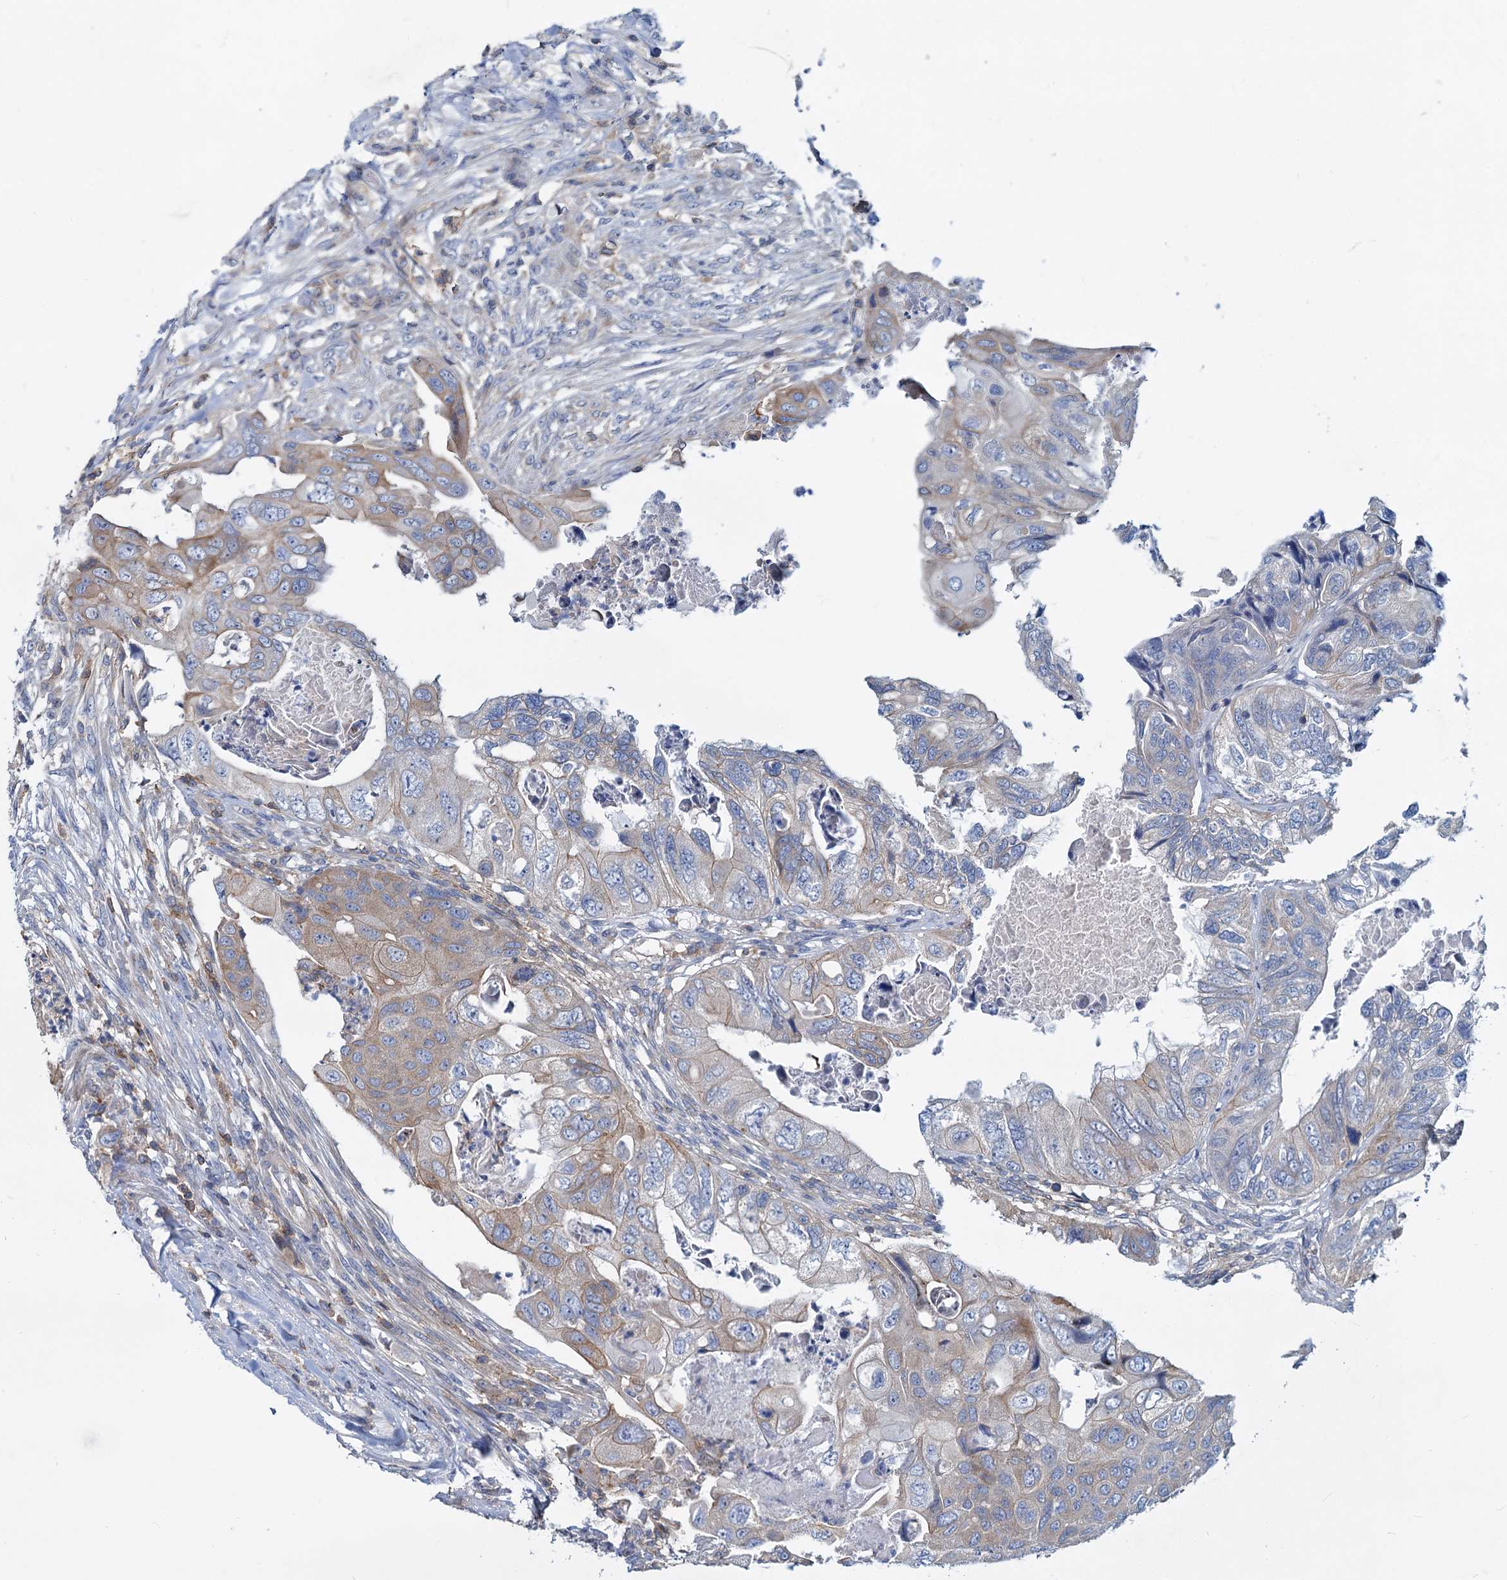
{"staining": {"intensity": "moderate", "quantity": "<25%", "location": "cytoplasmic/membranous"}, "tissue": "colorectal cancer", "cell_type": "Tumor cells", "image_type": "cancer", "snomed": [{"axis": "morphology", "description": "Adenocarcinoma, NOS"}, {"axis": "topography", "description": "Rectum"}], "caption": "A photomicrograph showing moderate cytoplasmic/membranous staining in approximately <25% of tumor cells in colorectal cancer (adenocarcinoma), as visualized by brown immunohistochemical staining.", "gene": "LRCH4", "patient": {"sex": "male", "age": 63}}